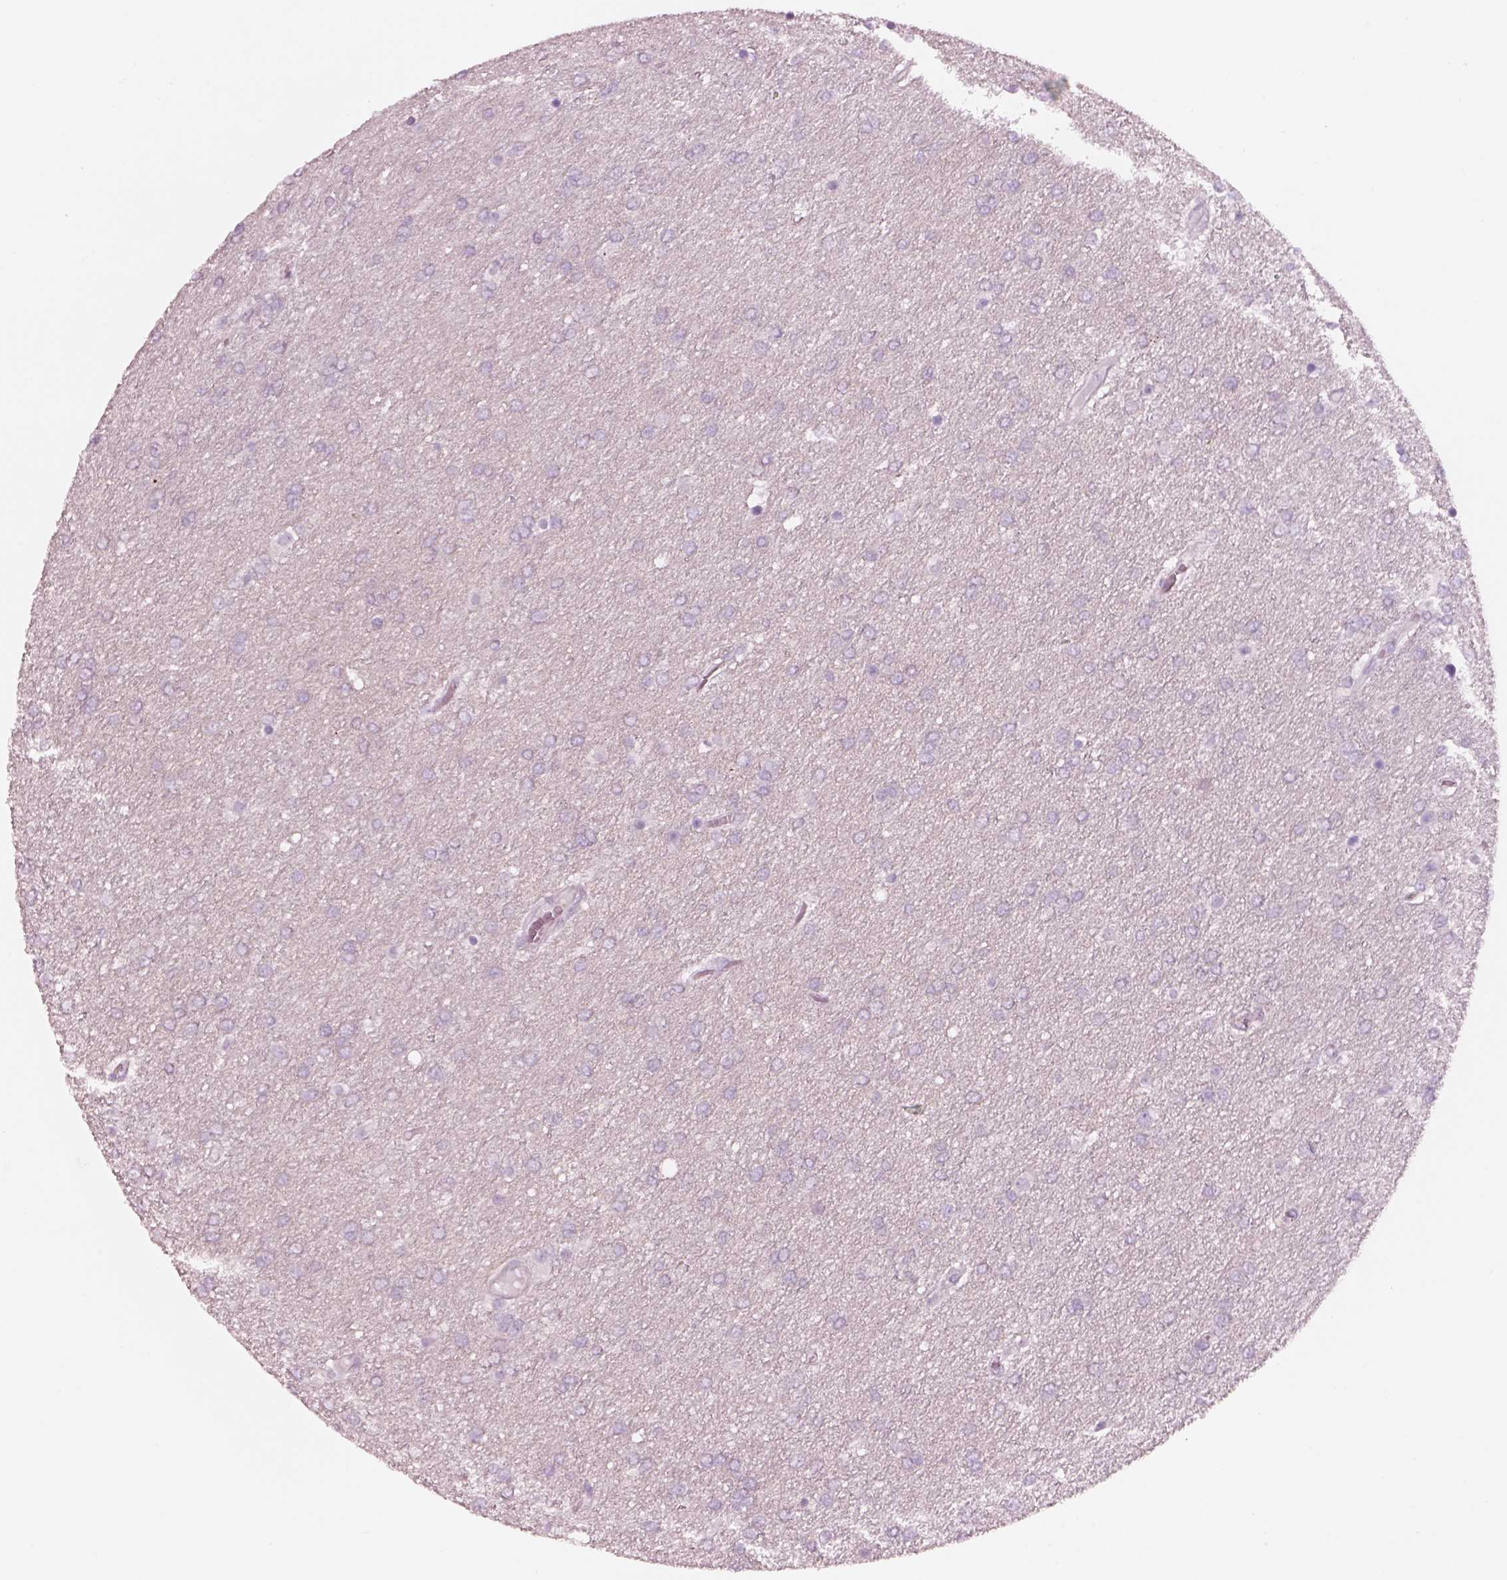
{"staining": {"intensity": "negative", "quantity": "none", "location": "none"}, "tissue": "glioma", "cell_type": "Tumor cells", "image_type": "cancer", "snomed": [{"axis": "morphology", "description": "Glioma, malignant, High grade"}, {"axis": "topography", "description": "Brain"}], "caption": "Immunohistochemical staining of human glioma exhibits no significant staining in tumor cells. (DAB immunohistochemistry with hematoxylin counter stain).", "gene": "PNOC", "patient": {"sex": "female", "age": 61}}